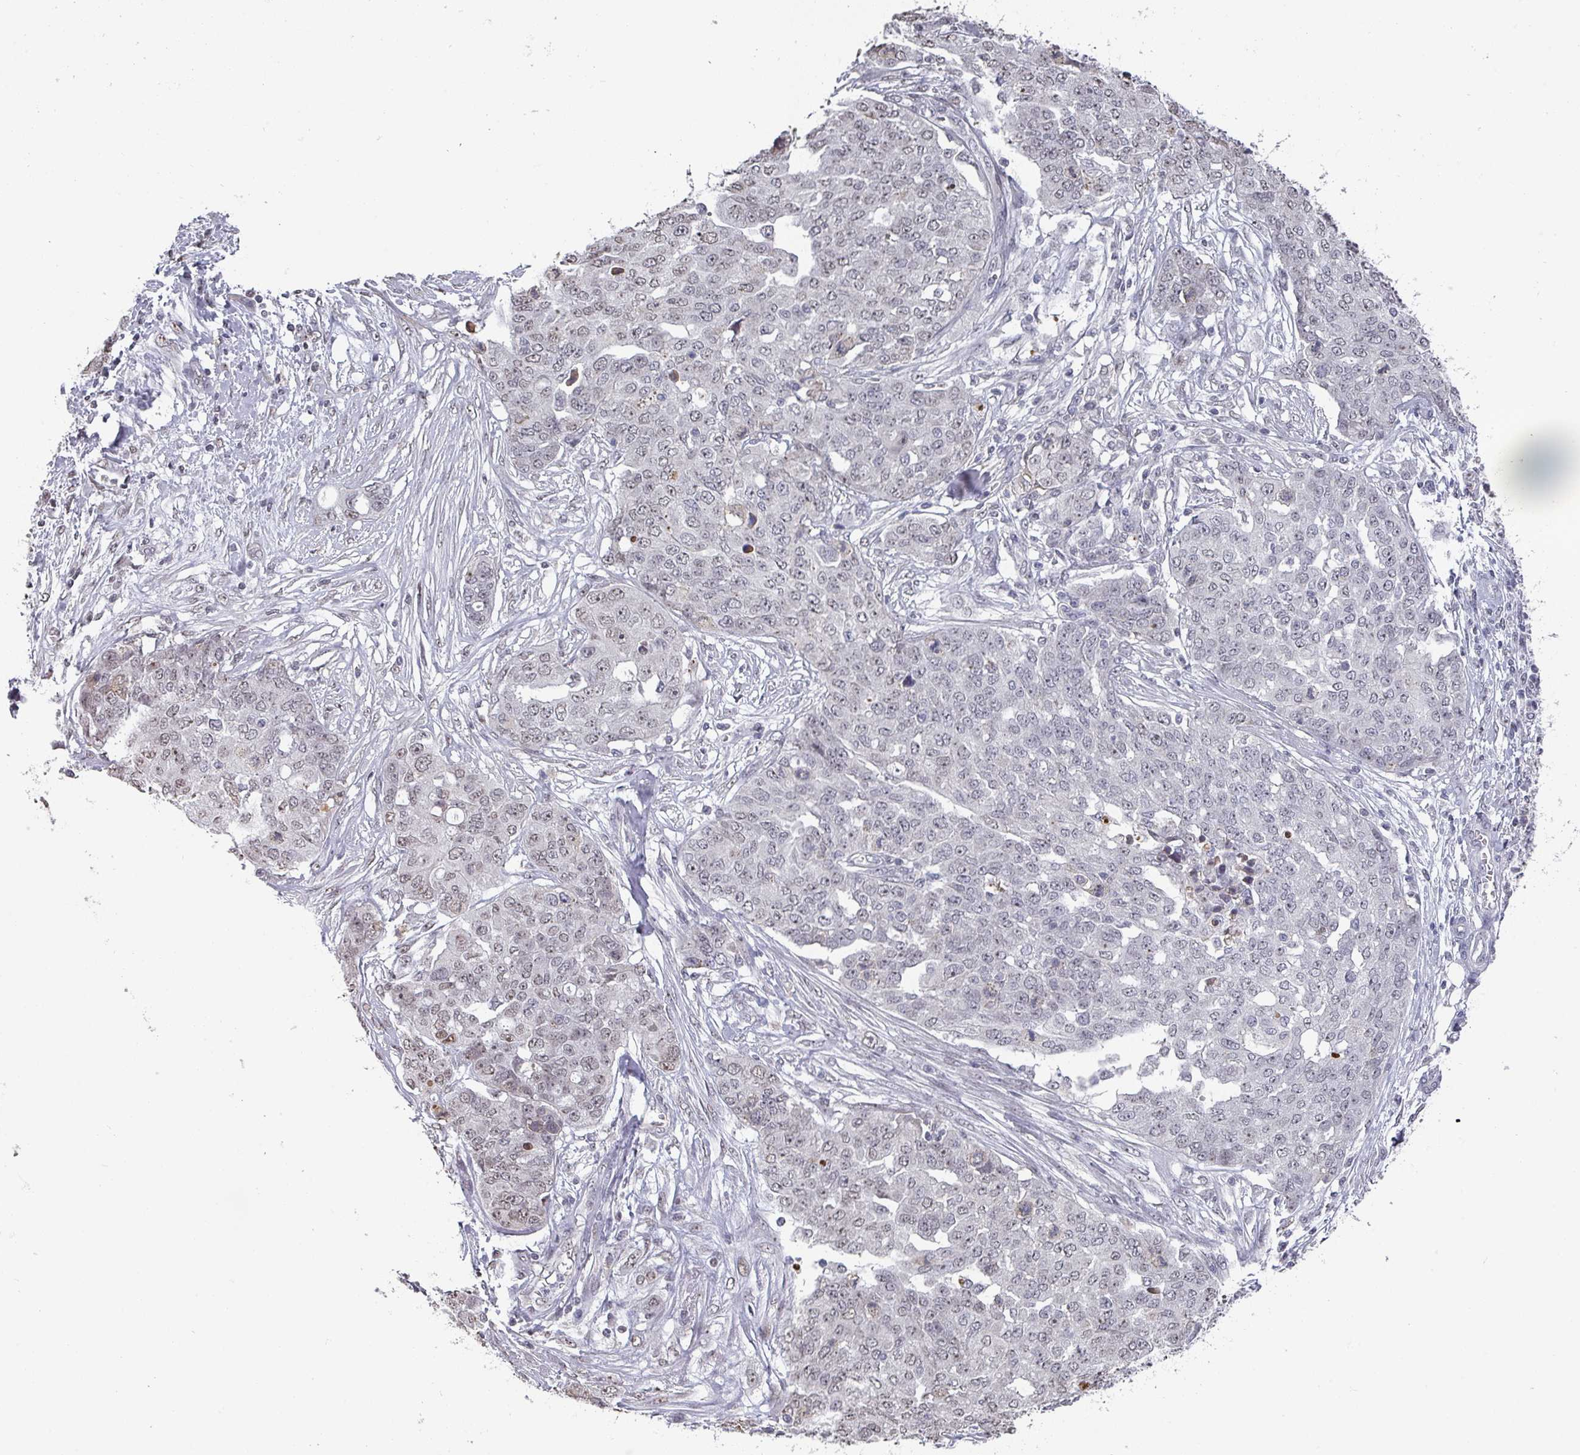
{"staining": {"intensity": "weak", "quantity": "<25%", "location": "nuclear"}, "tissue": "ovarian cancer", "cell_type": "Tumor cells", "image_type": "cancer", "snomed": [{"axis": "morphology", "description": "Cystadenocarcinoma, serous, NOS"}, {"axis": "topography", "description": "Soft tissue"}, {"axis": "topography", "description": "Ovary"}], "caption": "A high-resolution micrograph shows IHC staining of ovarian cancer, which demonstrates no significant expression in tumor cells. (IHC, brightfield microscopy, high magnification).", "gene": "ZNF654", "patient": {"sex": "female", "age": 57}}